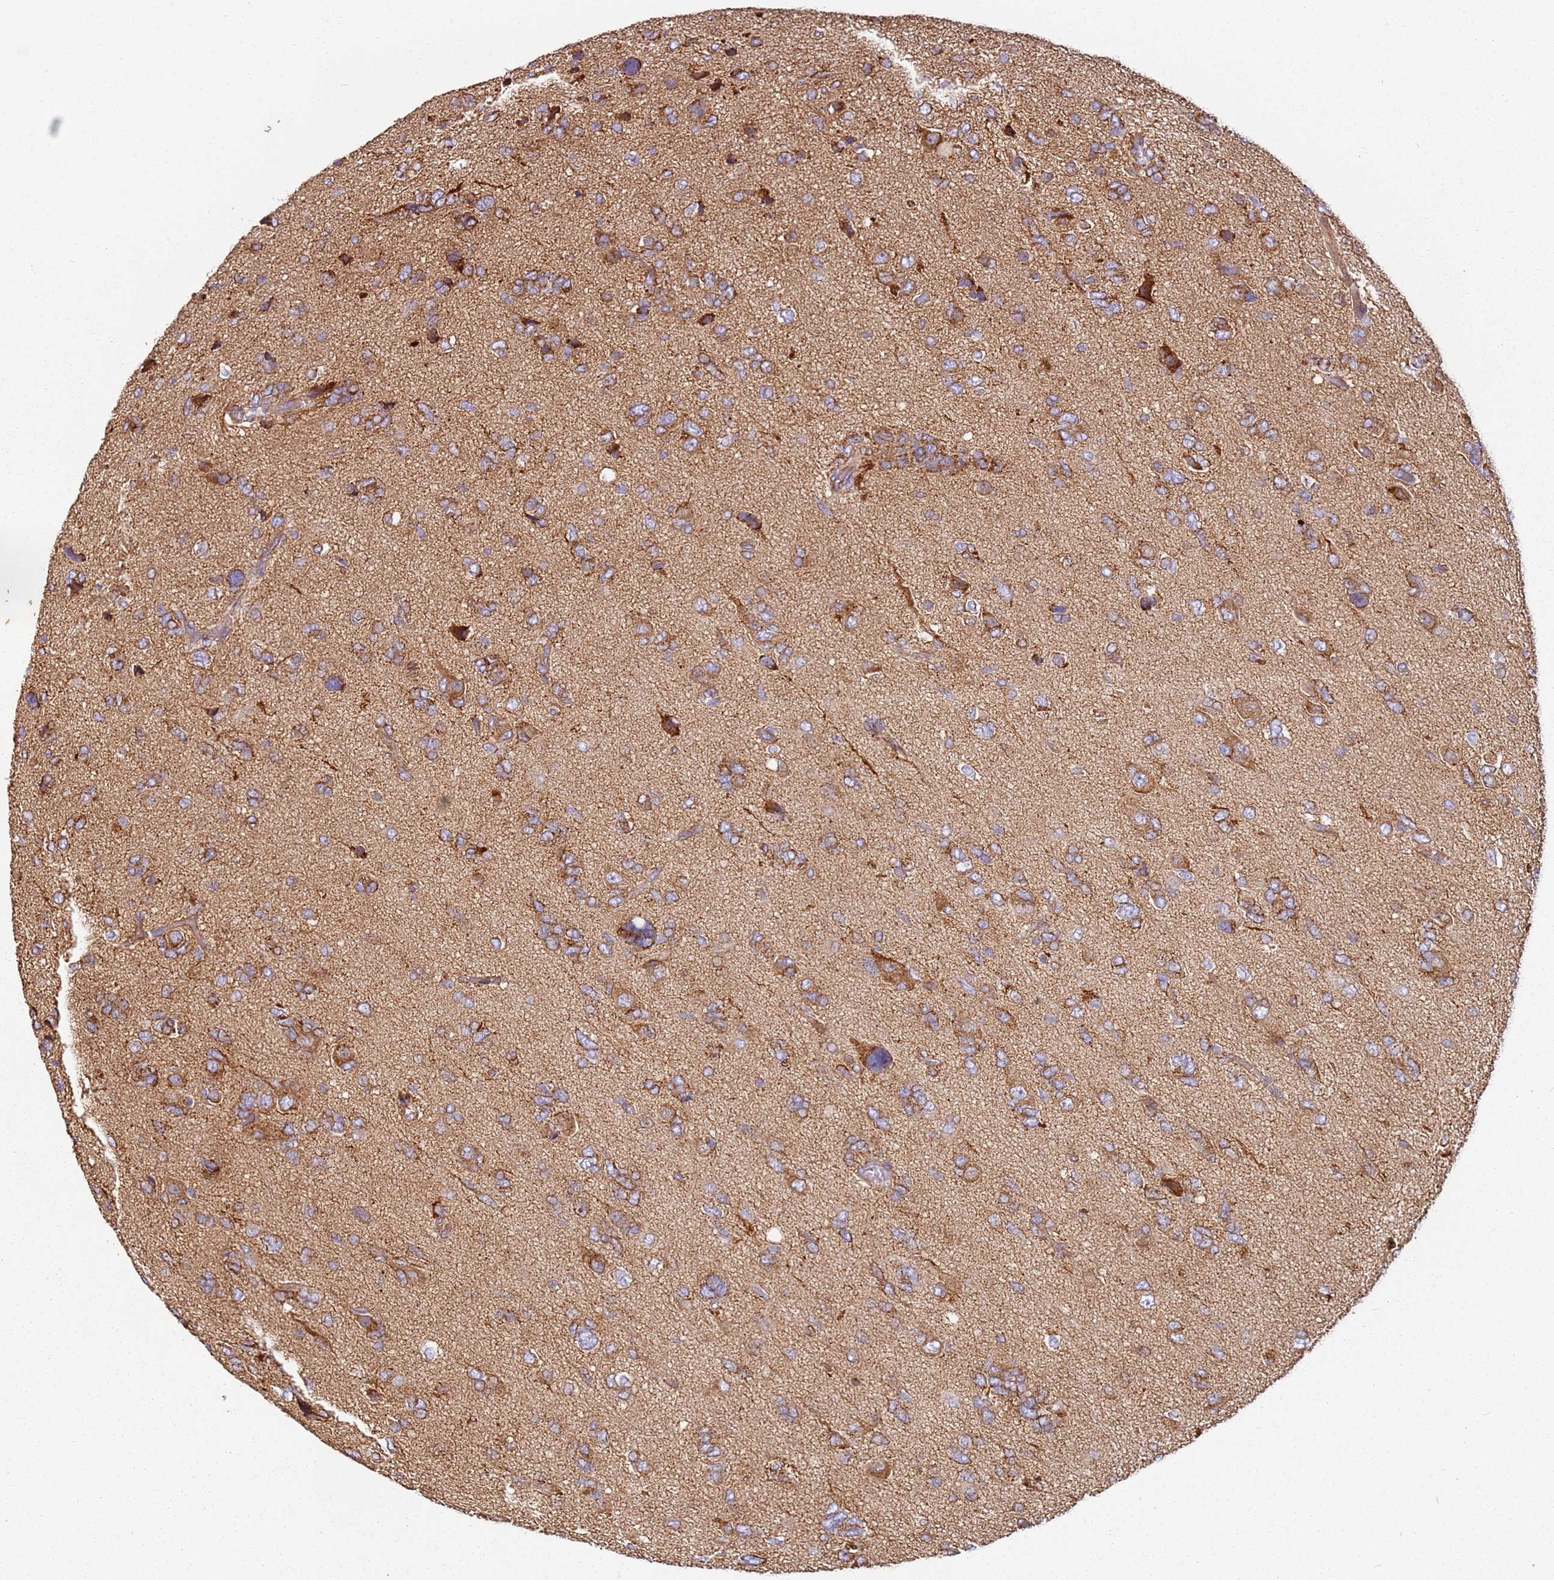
{"staining": {"intensity": "moderate", "quantity": "25%-75%", "location": "cytoplasmic/membranous"}, "tissue": "glioma", "cell_type": "Tumor cells", "image_type": "cancer", "snomed": [{"axis": "morphology", "description": "Glioma, malignant, High grade"}, {"axis": "topography", "description": "Brain"}], "caption": "Immunohistochemistry (DAB) staining of human malignant high-grade glioma displays moderate cytoplasmic/membranous protein positivity in approximately 25%-75% of tumor cells.", "gene": "ALS2", "patient": {"sex": "female", "age": 59}}